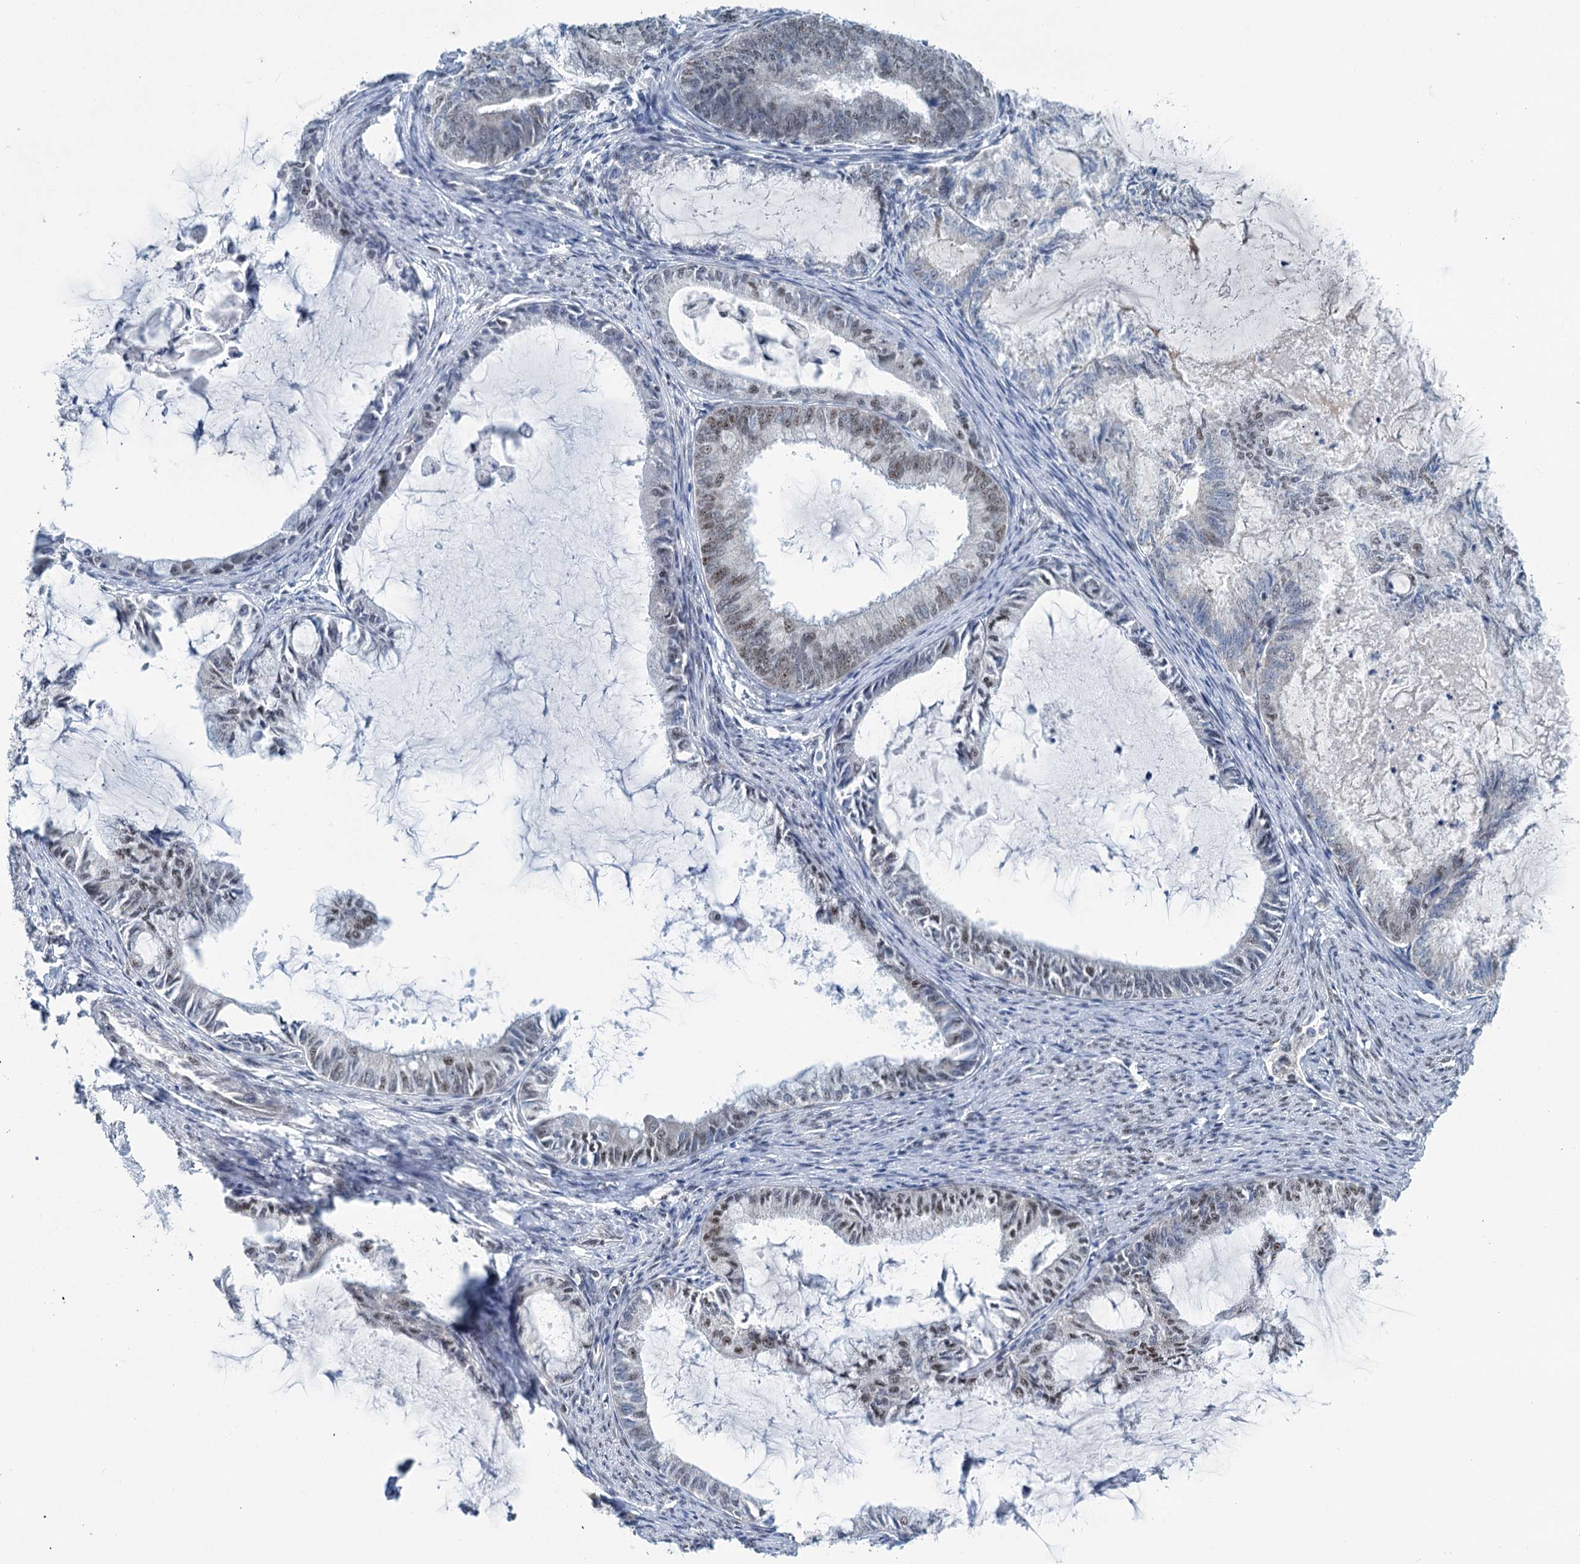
{"staining": {"intensity": "moderate", "quantity": "<25%", "location": "nuclear"}, "tissue": "endometrial cancer", "cell_type": "Tumor cells", "image_type": "cancer", "snomed": [{"axis": "morphology", "description": "Adenocarcinoma, NOS"}, {"axis": "topography", "description": "Endometrium"}], "caption": "The immunohistochemical stain shows moderate nuclear positivity in tumor cells of endometrial cancer (adenocarcinoma) tissue.", "gene": "SREK1", "patient": {"sex": "female", "age": 86}}